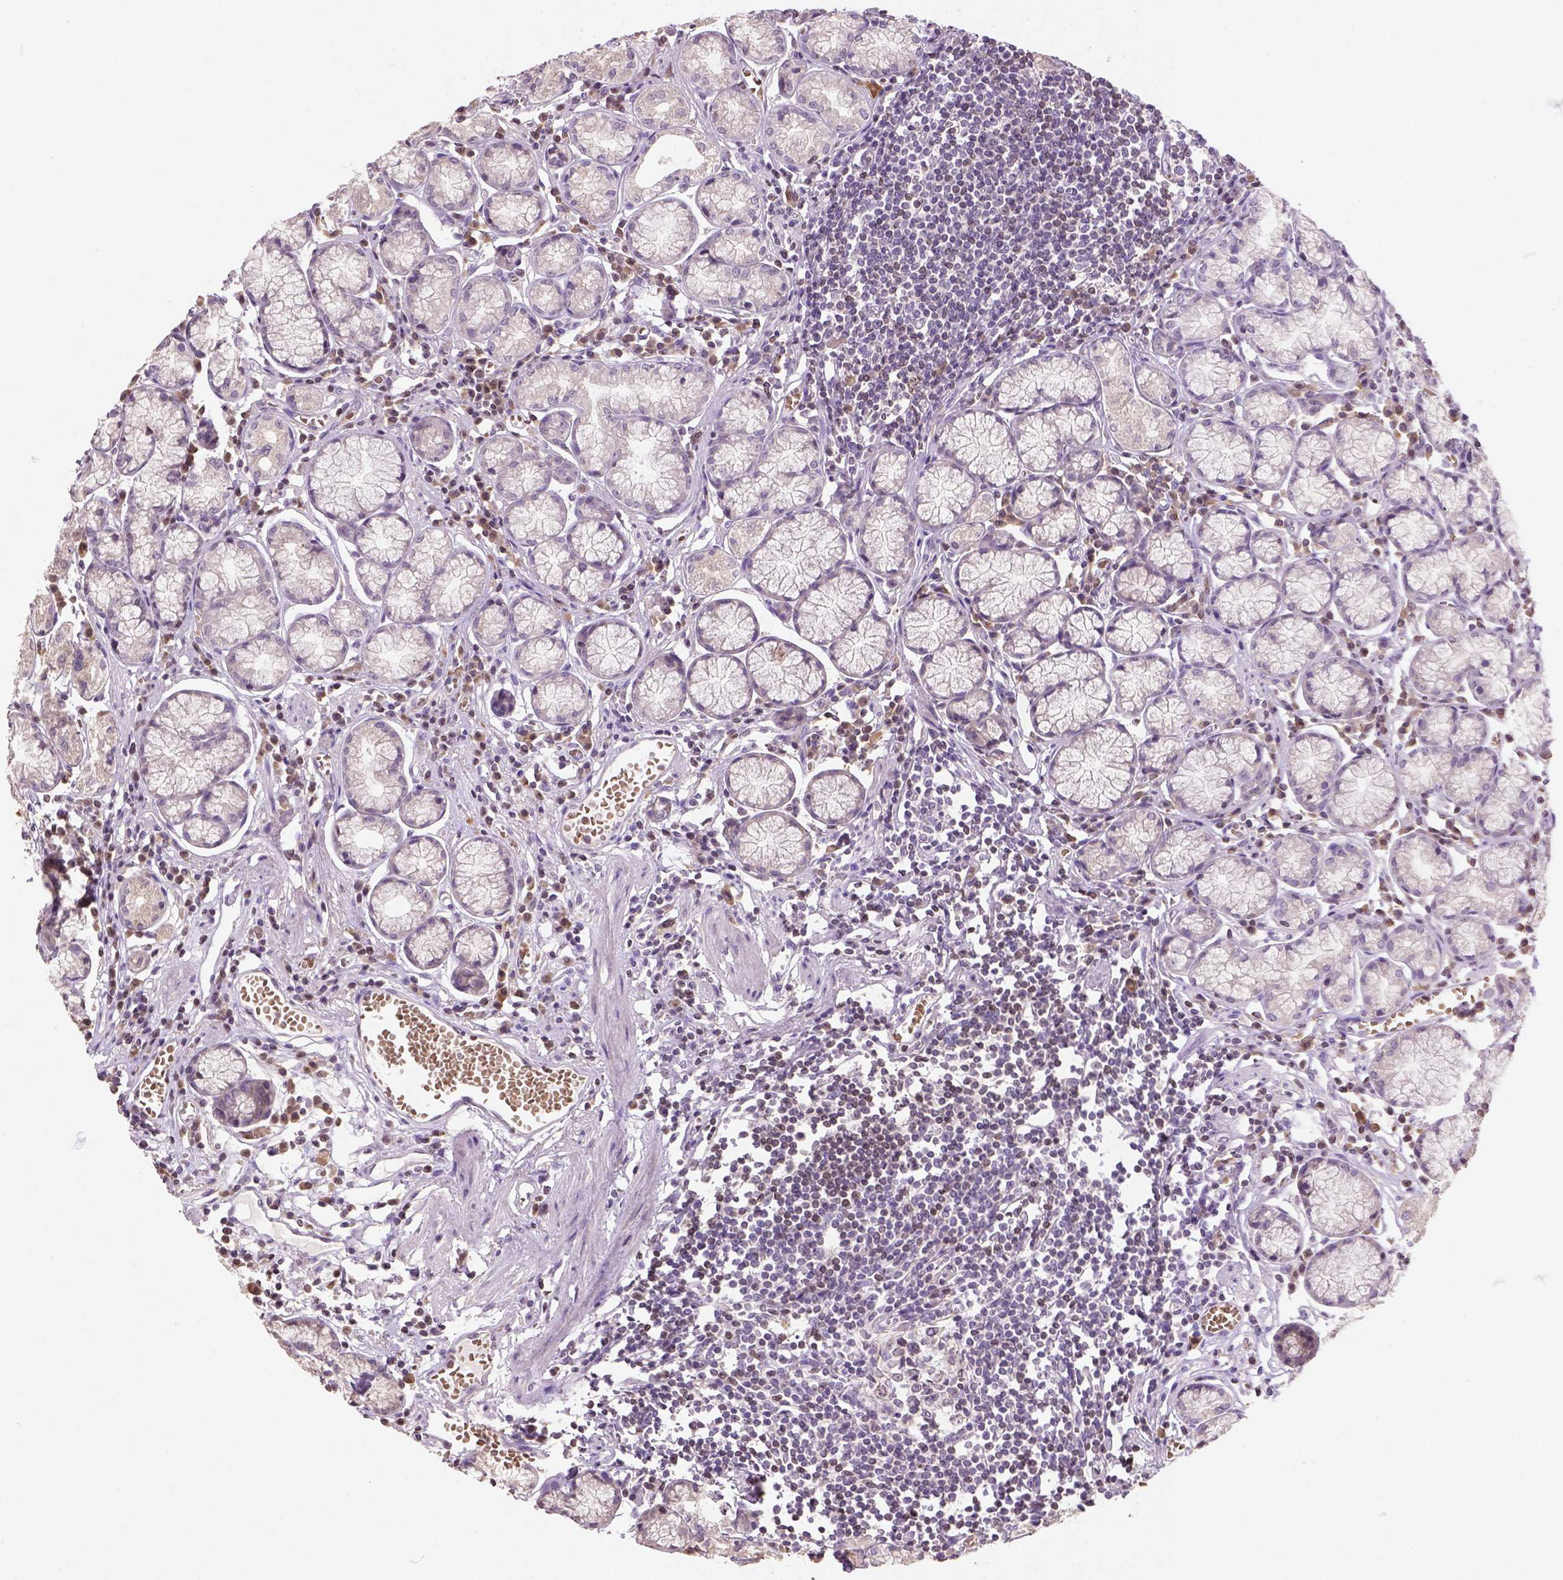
{"staining": {"intensity": "negative", "quantity": "none", "location": "none"}, "tissue": "stomach", "cell_type": "Glandular cells", "image_type": "normal", "snomed": [{"axis": "morphology", "description": "Normal tissue, NOS"}, {"axis": "topography", "description": "Stomach"}], "caption": "Immunohistochemical staining of normal stomach shows no significant expression in glandular cells. (DAB (3,3'-diaminobenzidine) immunohistochemistry with hematoxylin counter stain).", "gene": "NUDT3", "patient": {"sex": "male", "age": 55}}